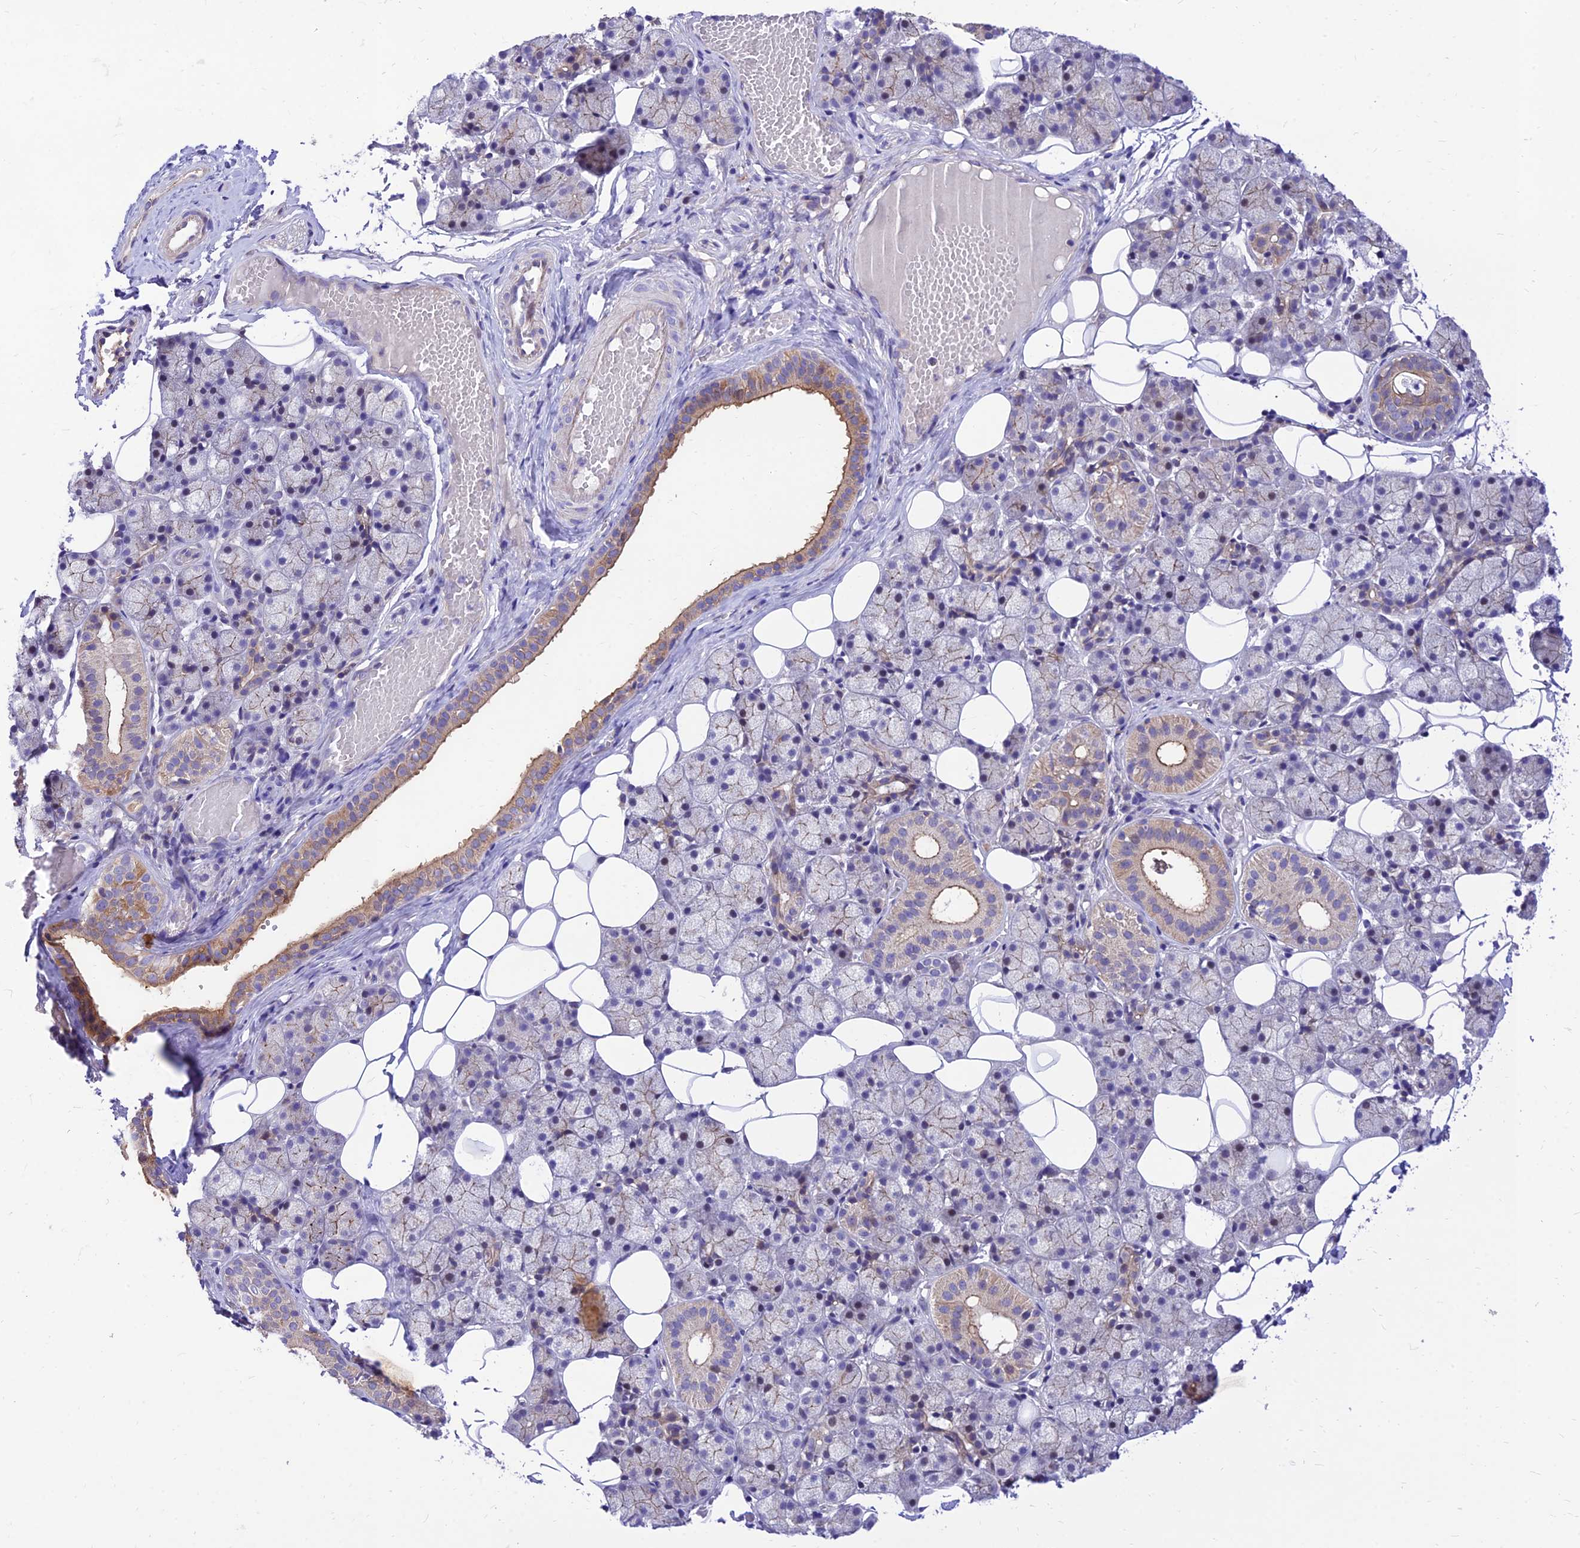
{"staining": {"intensity": "moderate", "quantity": "25%-75%", "location": "cytoplasmic/membranous"}, "tissue": "salivary gland", "cell_type": "Glandular cells", "image_type": "normal", "snomed": [{"axis": "morphology", "description": "Normal tissue, NOS"}, {"axis": "topography", "description": "Salivary gland"}], "caption": "Immunohistochemistry histopathology image of normal salivary gland: salivary gland stained using immunohistochemistry (IHC) displays medium levels of moderate protein expression localized specifically in the cytoplasmic/membranous of glandular cells, appearing as a cytoplasmic/membranous brown color.", "gene": "C6orf132", "patient": {"sex": "female", "age": 33}}